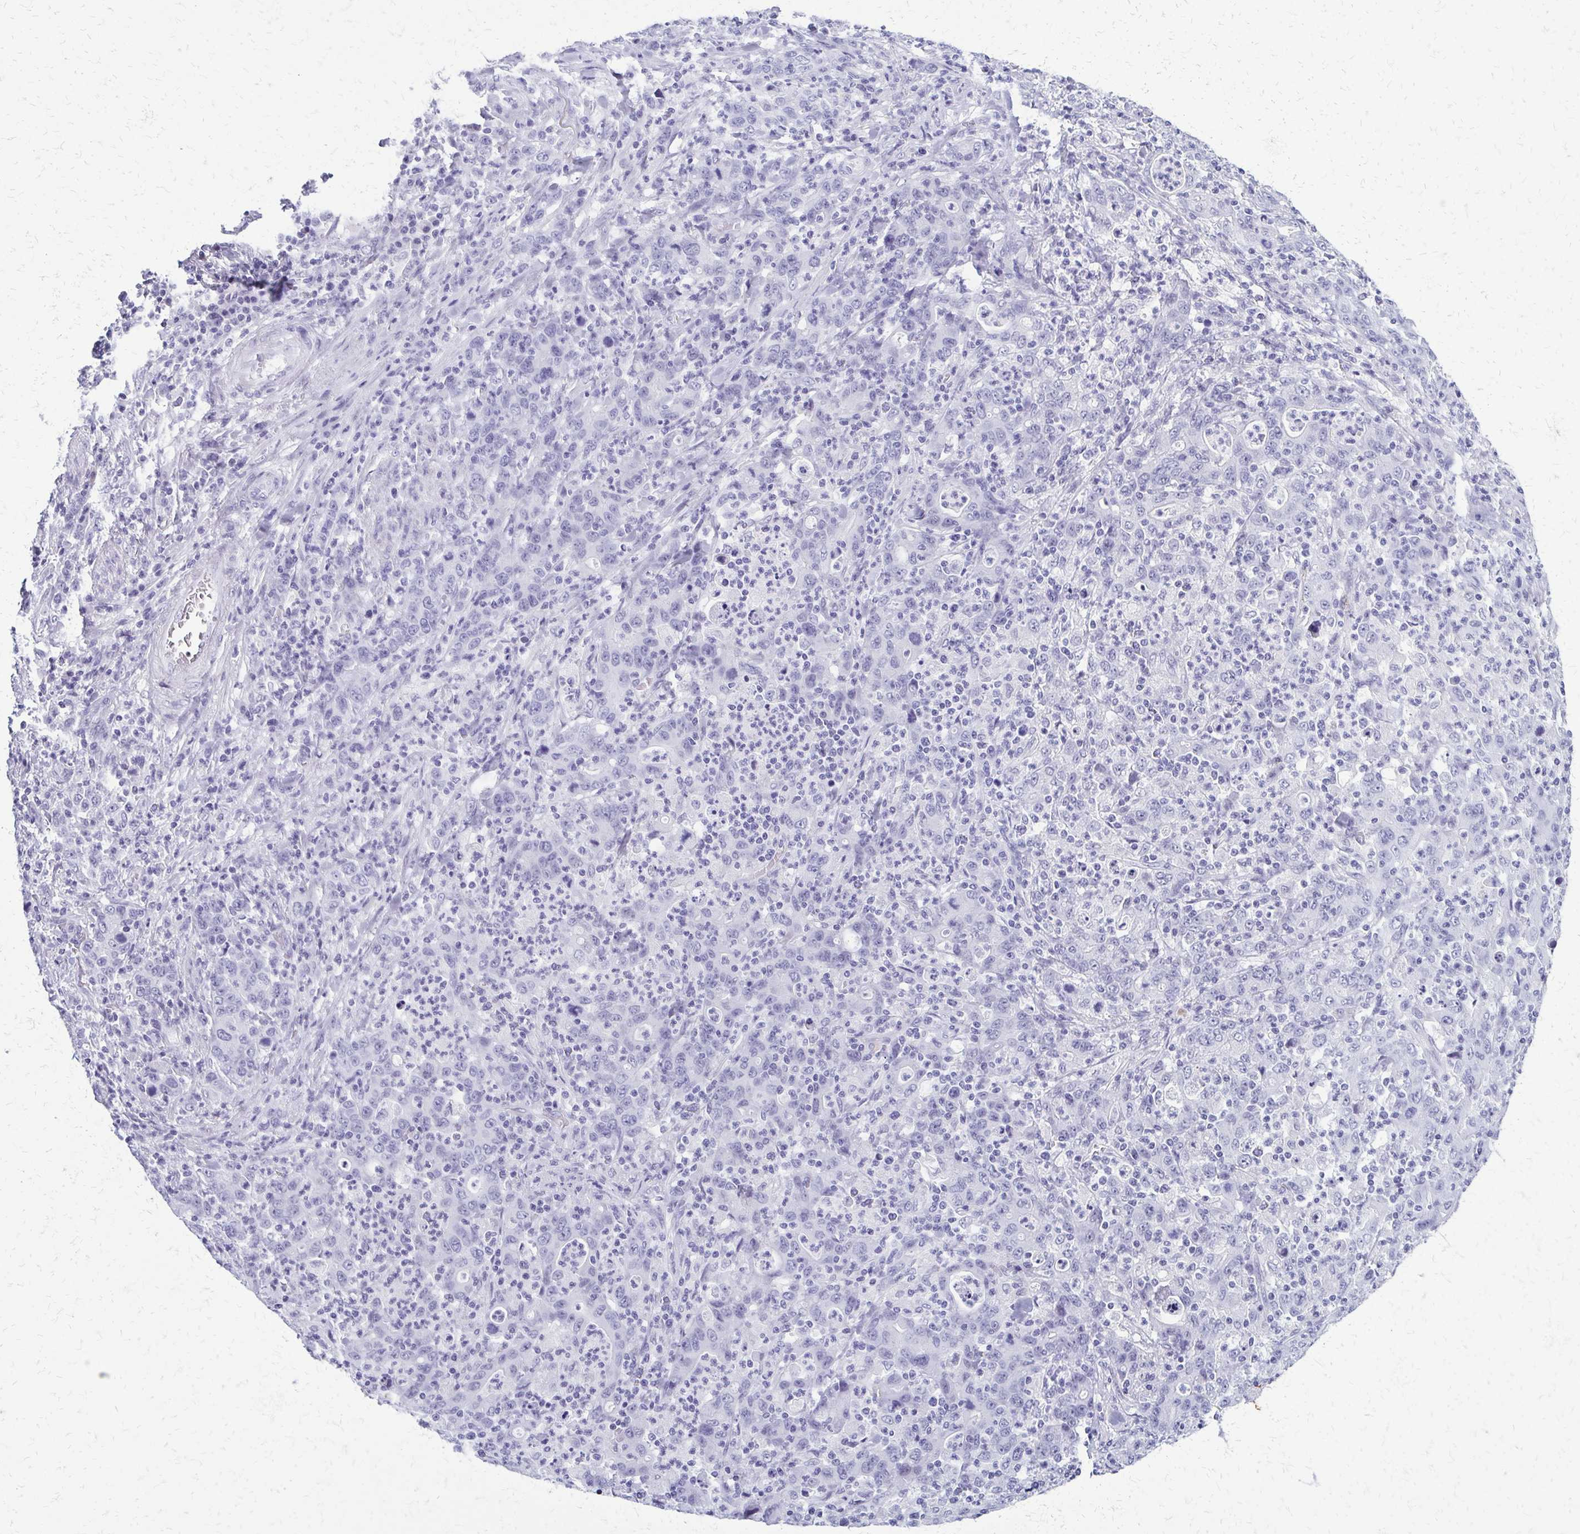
{"staining": {"intensity": "negative", "quantity": "none", "location": "none"}, "tissue": "stomach cancer", "cell_type": "Tumor cells", "image_type": "cancer", "snomed": [{"axis": "morphology", "description": "Adenocarcinoma, NOS"}, {"axis": "topography", "description": "Stomach, upper"}], "caption": "Tumor cells are negative for protein expression in human stomach cancer (adenocarcinoma). (DAB immunohistochemistry, high magnification).", "gene": "FAM162B", "patient": {"sex": "male", "age": 69}}